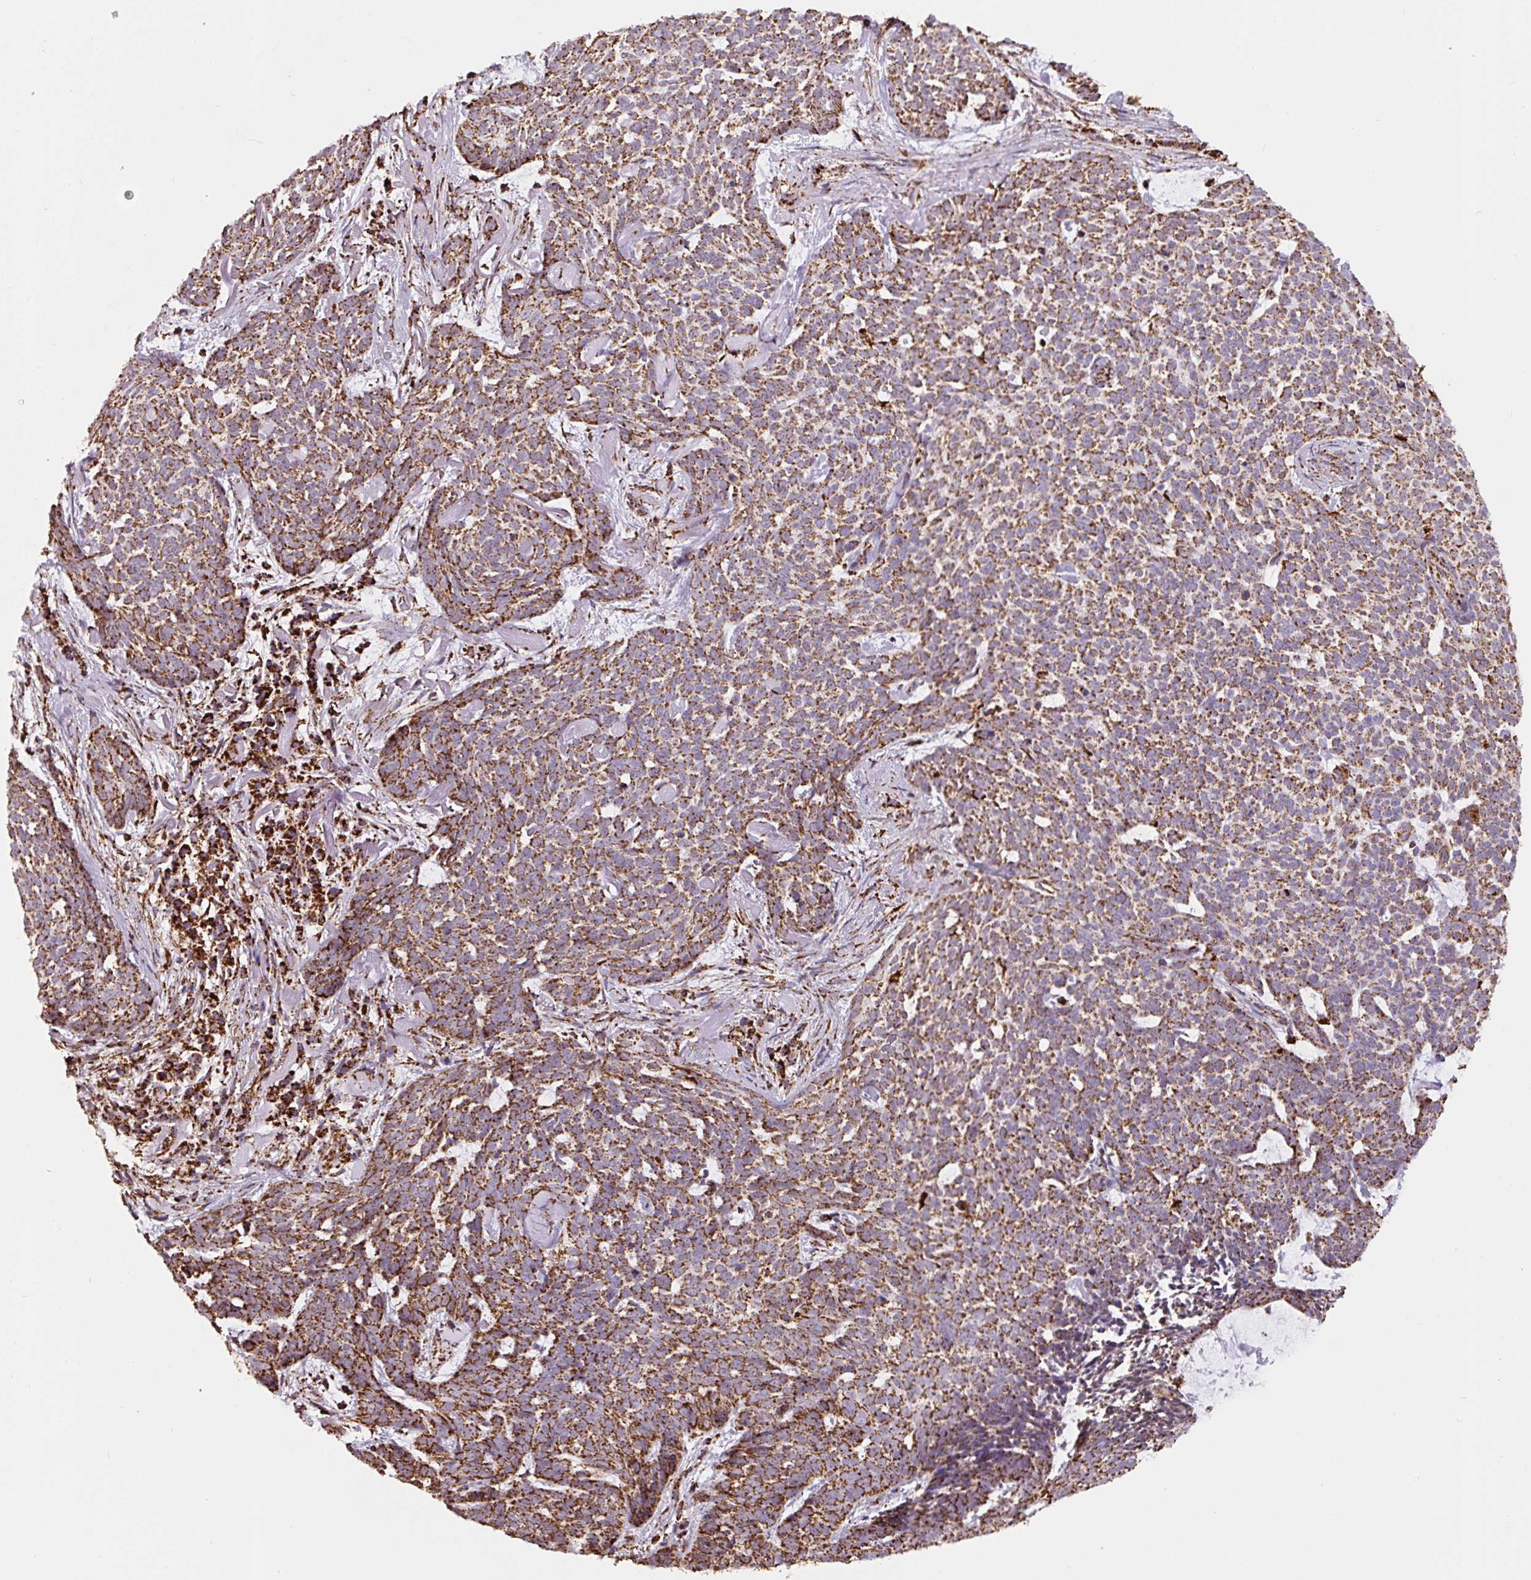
{"staining": {"intensity": "moderate", "quantity": ">75%", "location": "cytoplasmic/membranous"}, "tissue": "skin cancer", "cell_type": "Tumor cells", "image_type": "cancer", "snomed": [{"axis": "morphology", "description": "Basal cell carcinoma"}, {"axis": "topography", "description": "Skin"}], "caption": "DAB immunohistochemical staining of basal cell carcinoma (skin) reveals moderate cytoplasmic/membranous protein staining in approximately >75% of tumor cells.", "gene": "ATP5F1A", "patient": {"sex": "female", "age": 93}}